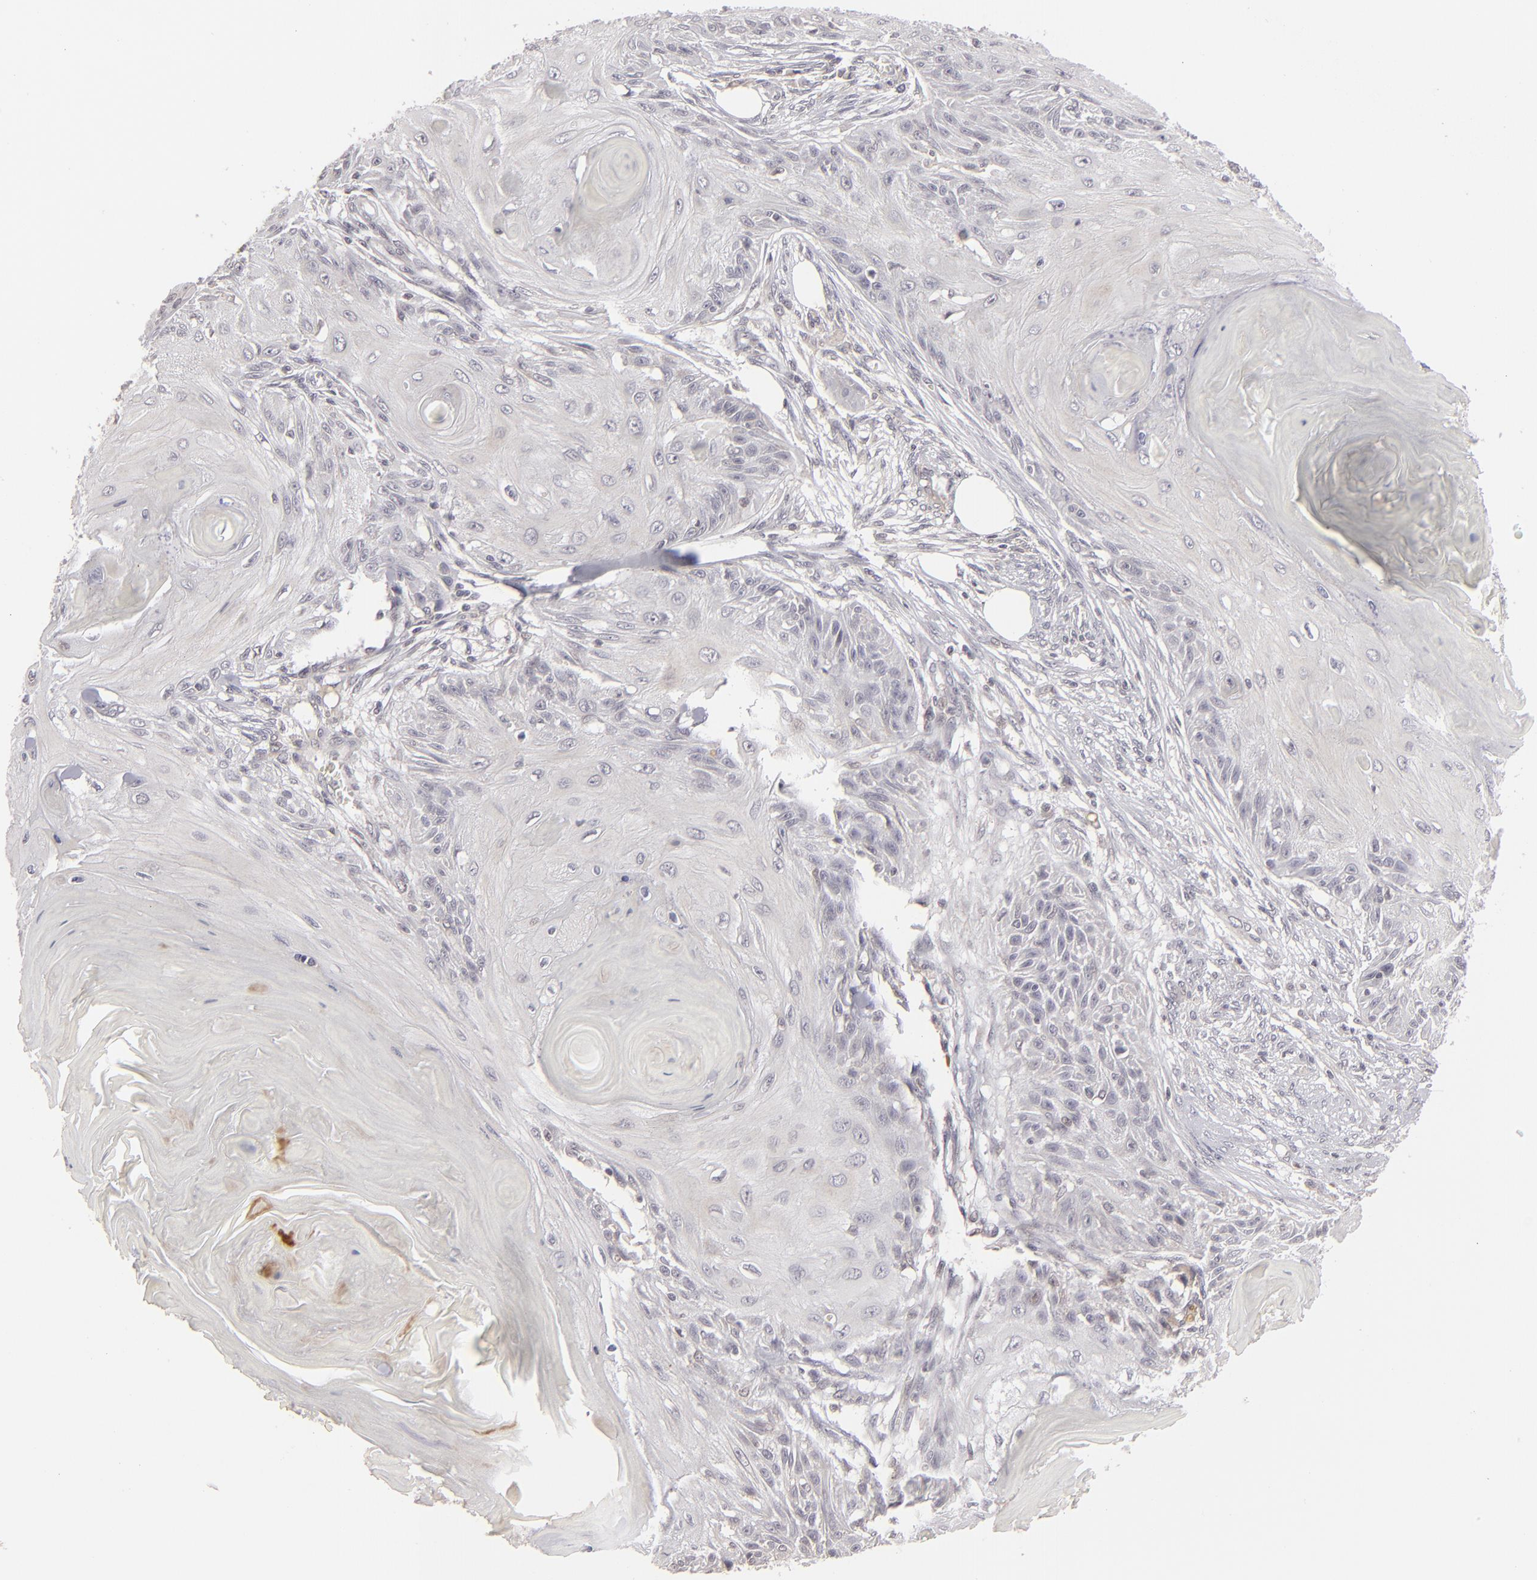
{"staining": {"intensity": "negative", "quantity": "none", "location": "none"}, "tissue": "skin cancer", "cell_type": "Tumor cells", "image_type": "cancer", "snomed": [{"axis": "morphology", "description": "Squamous cell carcinoma, NOS"}, {"axis": "topography", "description": "Skin"}], "caption": "This image is of skin squamous cell carcinoma stained with immunohistochemistry to label a protein in brown with the nuclei are counter-stained blue. There is no positivity in tumor cells.", "gene": "CLDN2", "patient": {"sex": "female", "age": 88}}